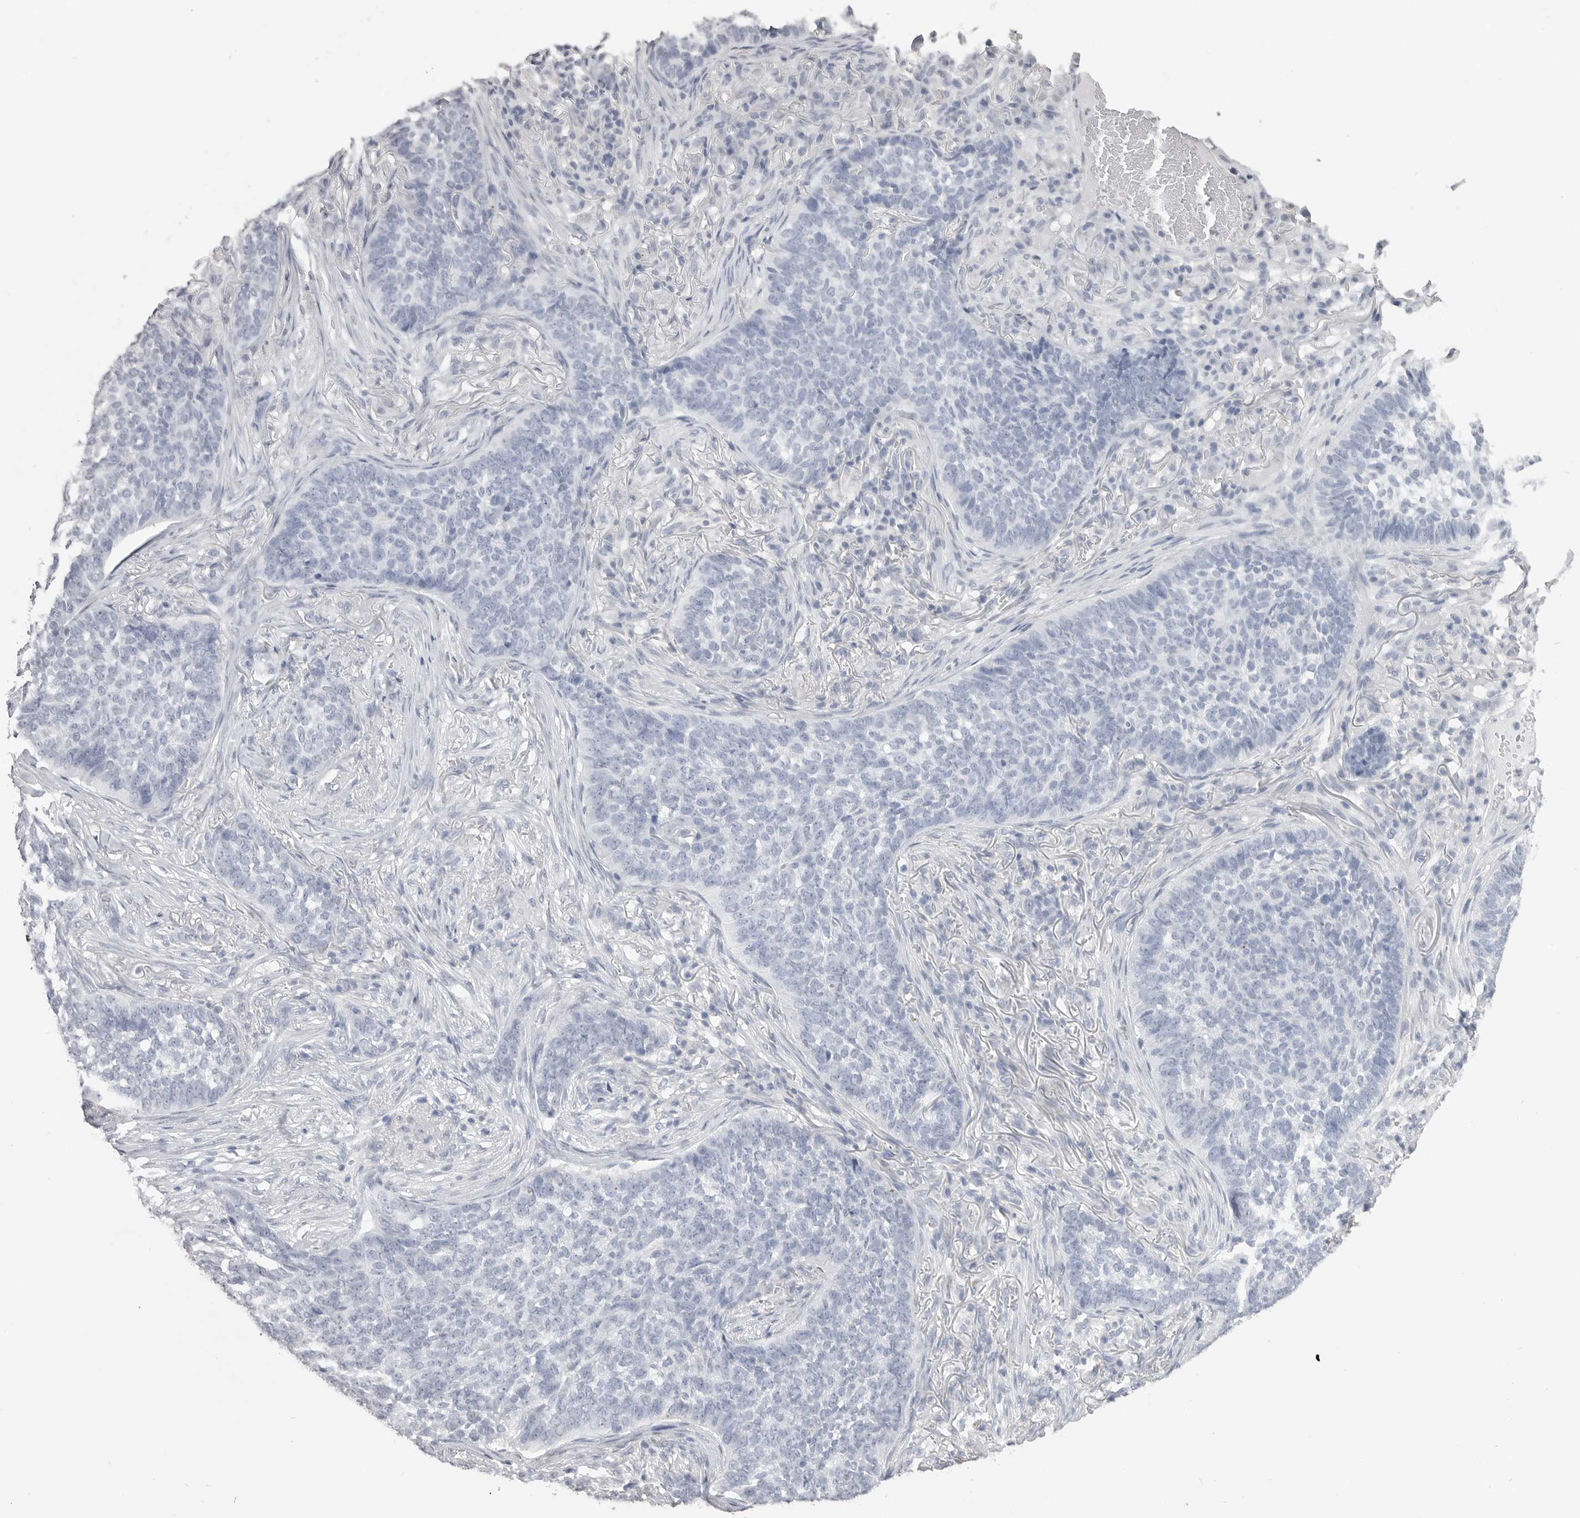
{"staining": {"intensity": "negative", "quantity": "none", "location": "none"}, "tissue": "skin cancer", "cell_type": "Tumor cells", "image_type": "cancer", "snomed": [{"axis": "morphology", "description": "Basal cell carcinoma"}, {"axis": "topography", "description": "Skin"}], "caption": "An IHC image of skin basal cell carcinoma is shown. There is no staining in tumor cells of skin basal cell carcinoma.", "gene": "ICAM5", "patient": {"sex": "male", "age": 85}}